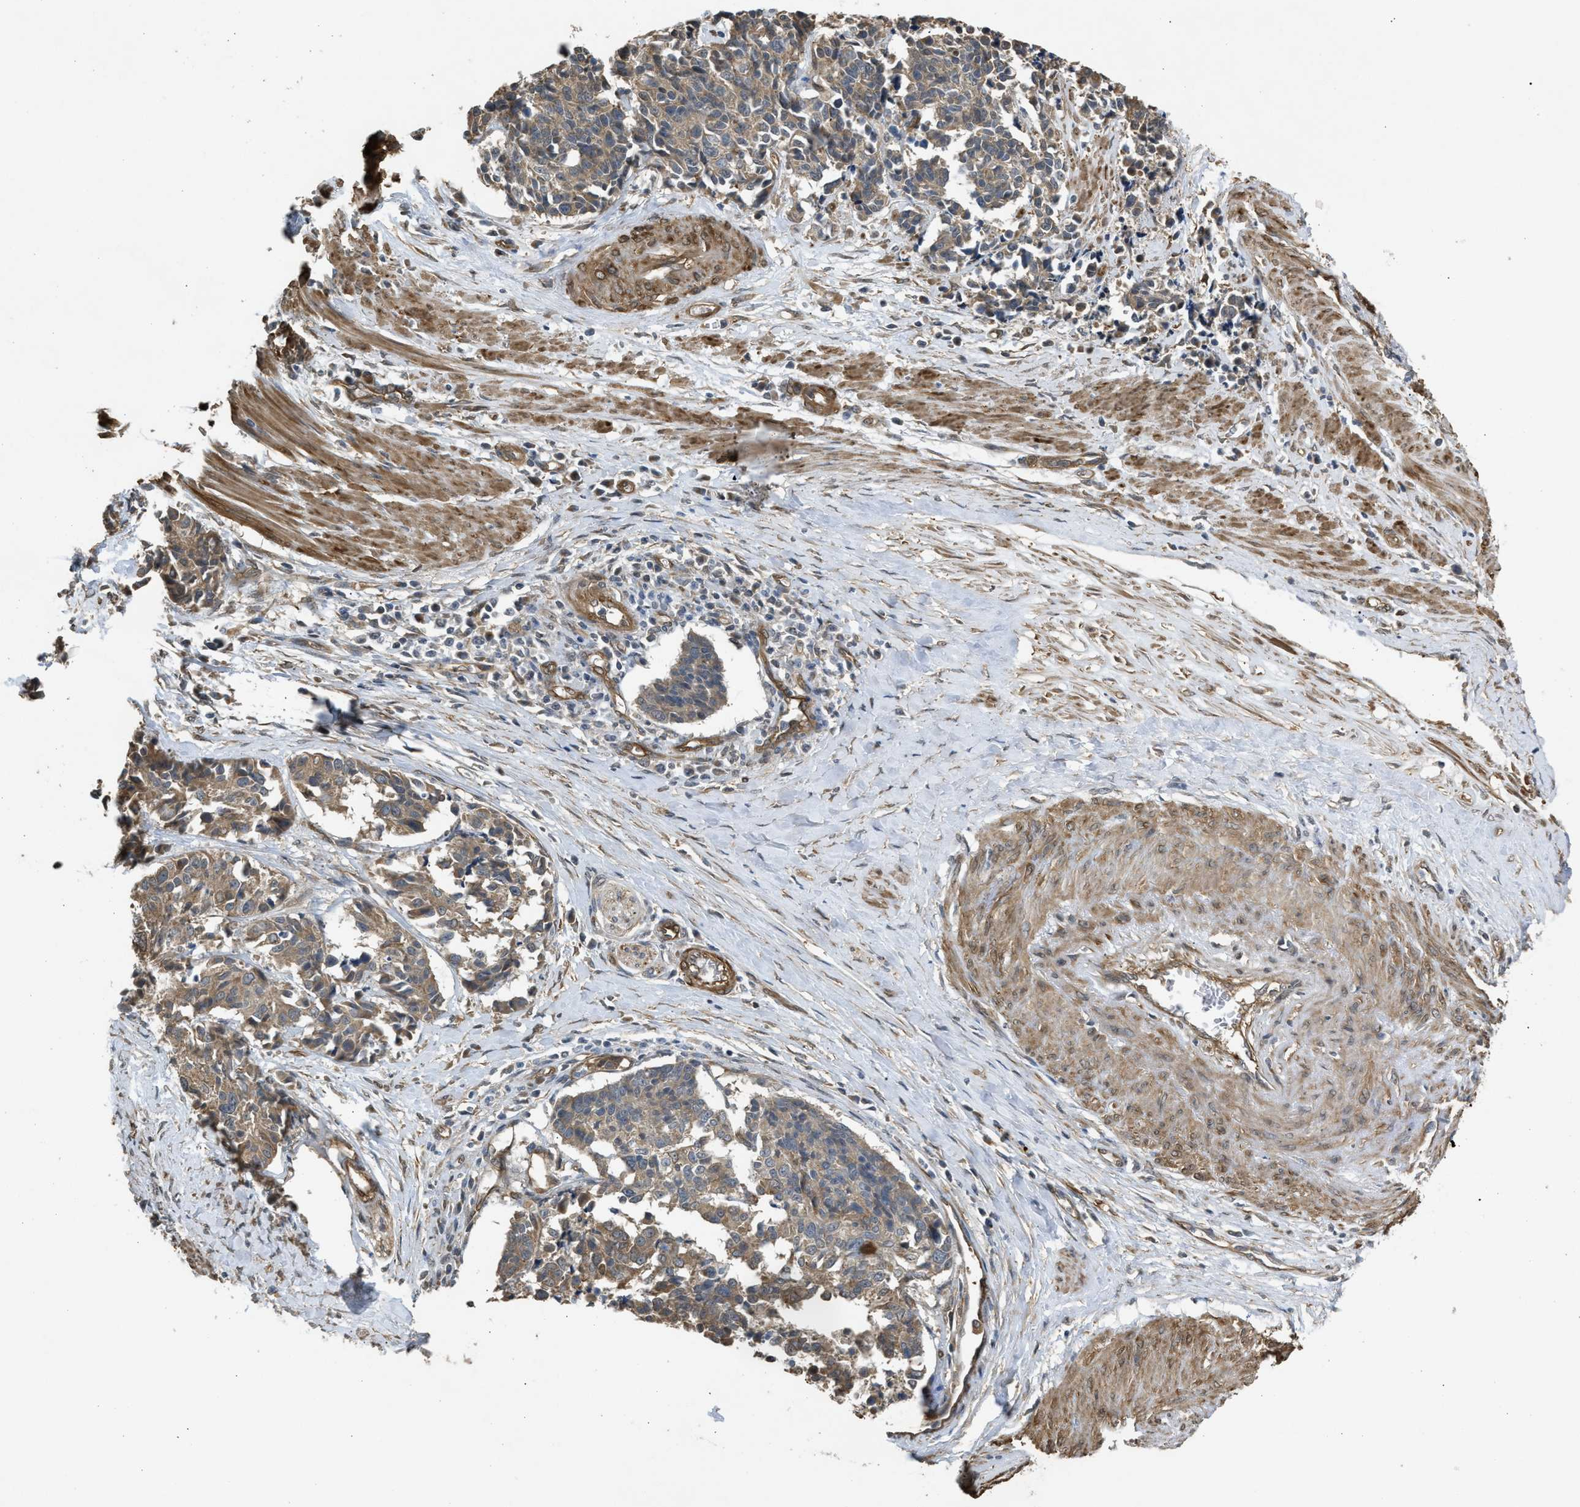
{"staining": {"intensity": "weak", "quantity": ">75%", "location": "cytoplasmic/membranous"}, "tissue": "cervical cancer", "cell_type": "Tumor cells", "image_type": "cancer", "snomed": [{"axis": "morphology", "description": "Normal tissue, NOS"}, {"axis": "morphology", "description": "Squamous cell carcinoma, NOS"}, {"axis": "topography", "description": "Cervix"}], "caption": "There is low levels of weak cytoplasmic/membranous expression in tumor cells of squamous cell carcinoma (cervical), as demonstrated by immunohistochemical staining (brown color).", "gene": "BAG3", "patient": {"sex": "female", "age": 35}}